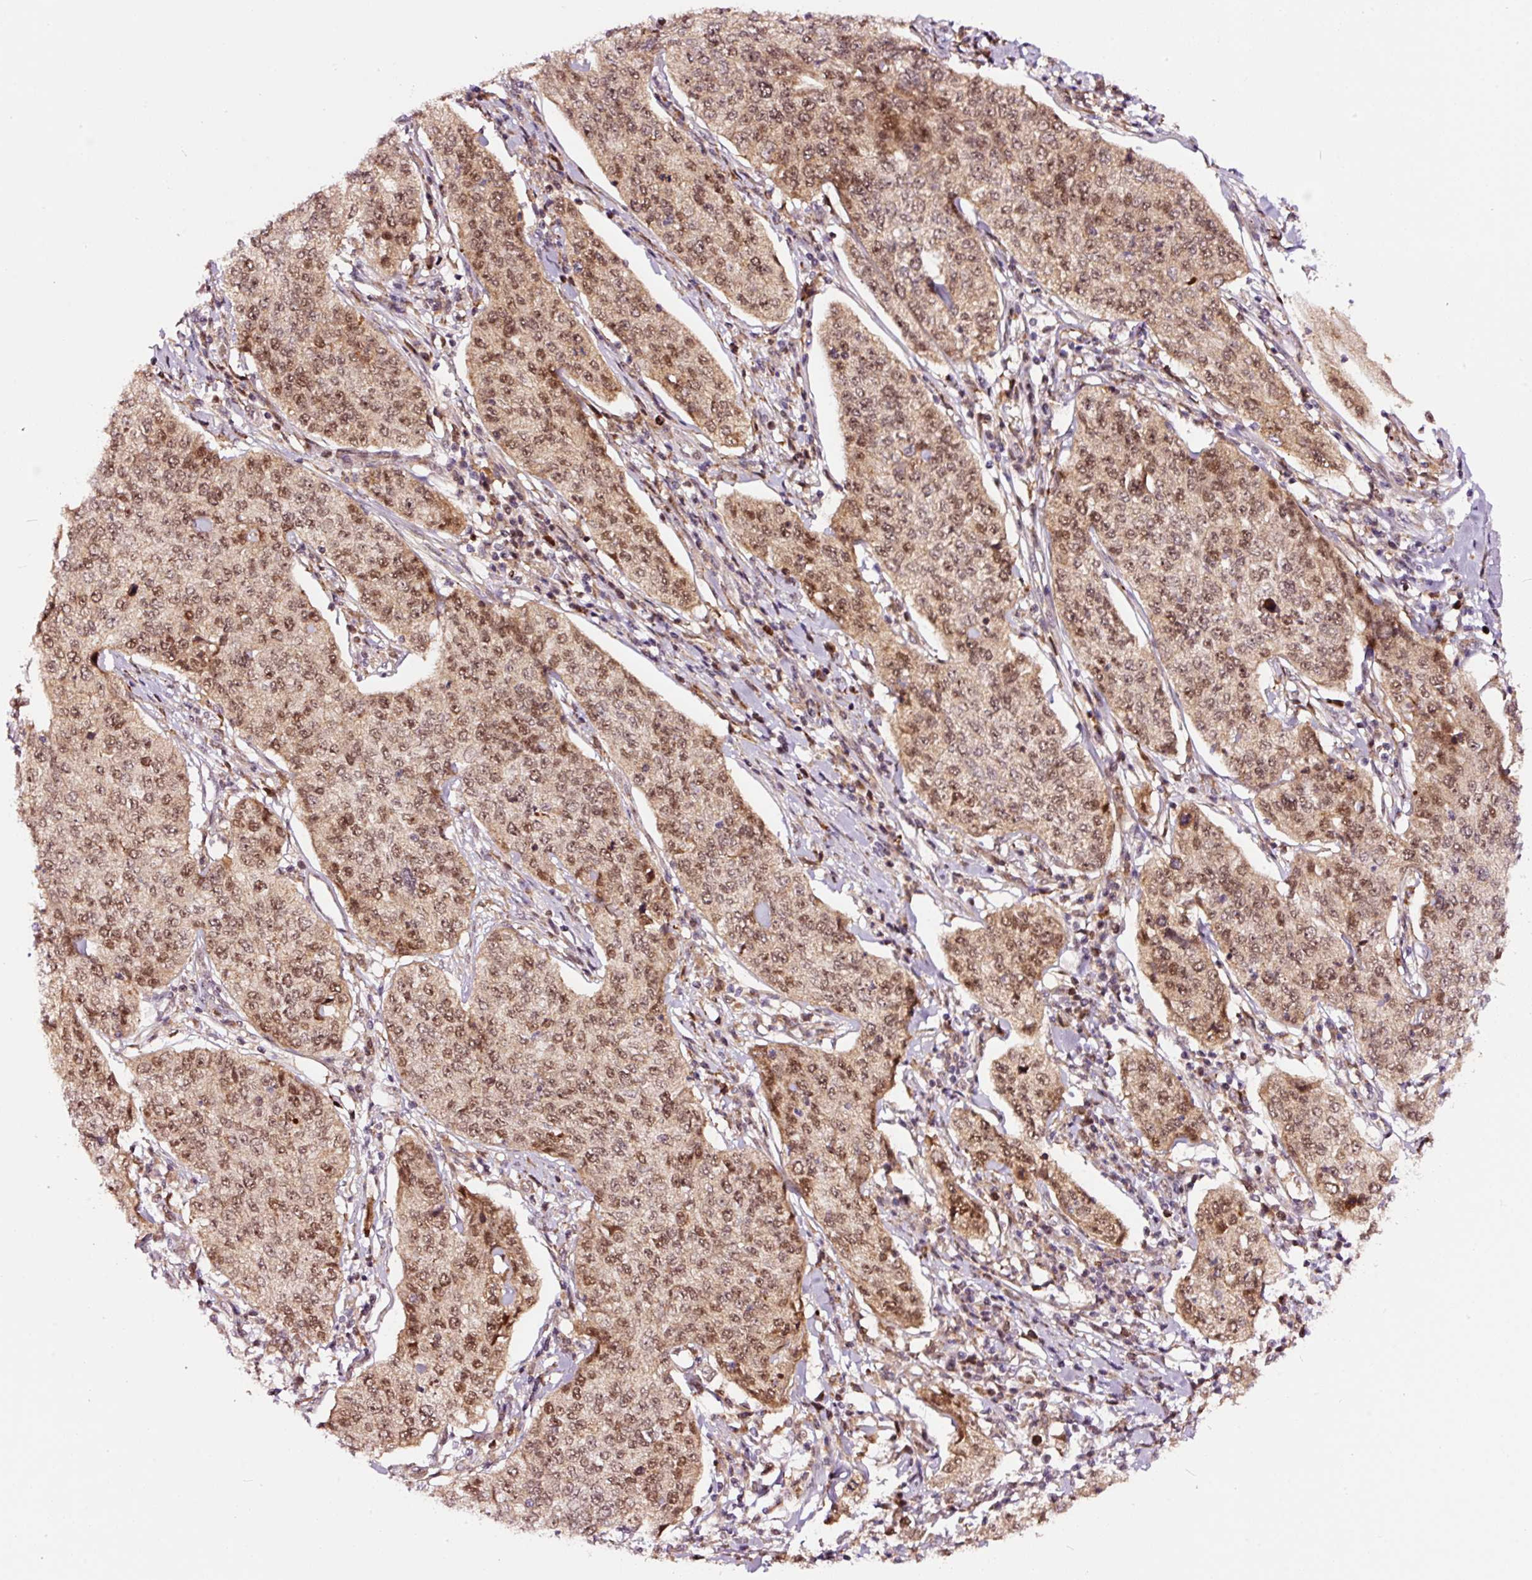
{"staining": {"intensity": "moderate", "quantity": ">75%", "location": "nuclear"}, "tissue": "cervical cancer", "cell_type": "Tumor cells", "image_type": "cancer", "snomed": [{"axis": "morphology", "description": "Squamous cell carcinoma, NOS"}, {"axis": "topography", "description": "Cervix"}], "caption": "Protein expression analysis of human cervical cancer (squamous cell carcinoma) reveals moderate nuclear positivity in about >75% of tumor cells.", "gene": "RFC4", "patient": {"sex": "female", "age": 35}}